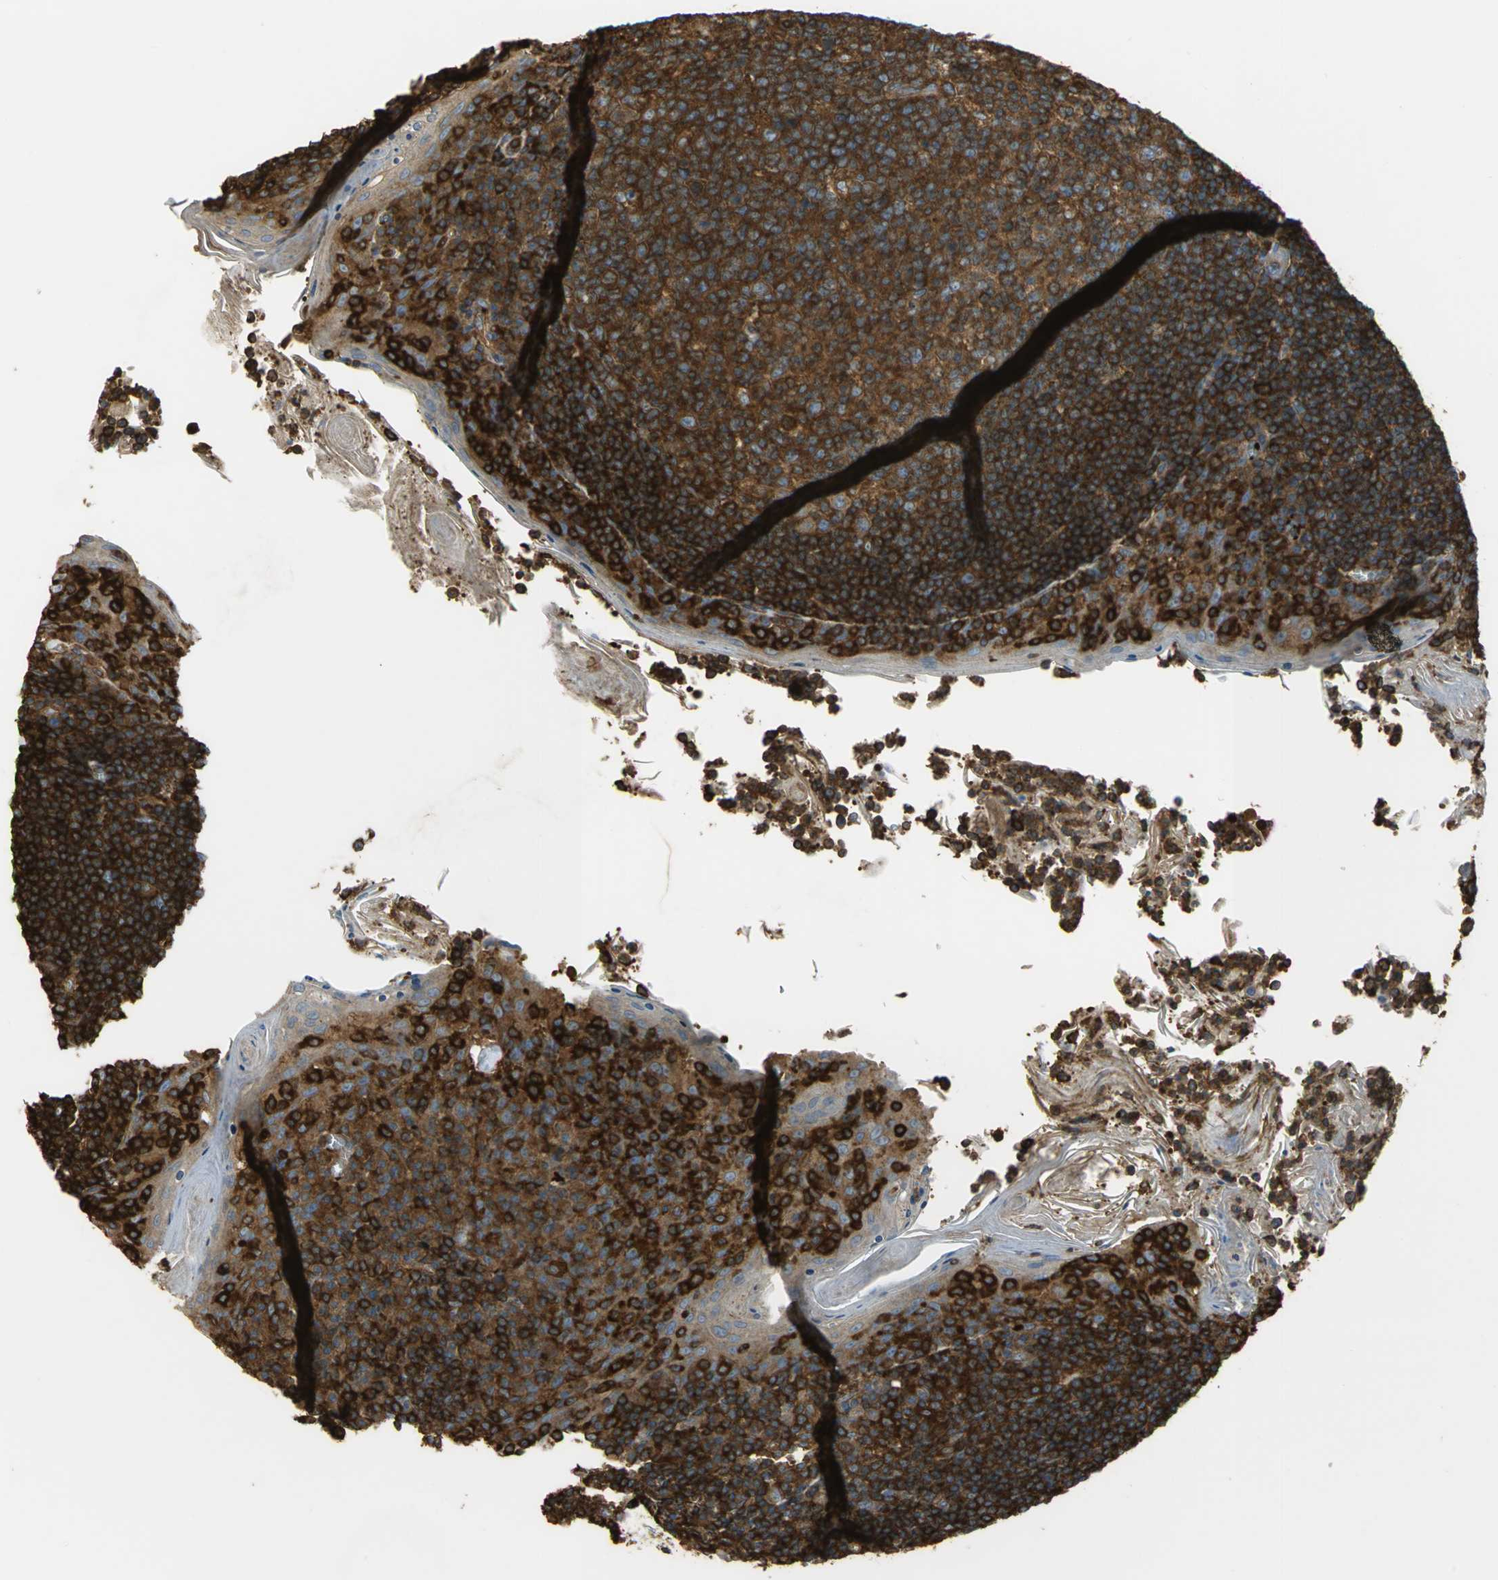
{"staining": {"intensity": "strong", "quantity": ">75%", "location": "cytoplasmic/membranous"}, "tissue": "tonsil", "cell_type": "Germinal center cells", "image_type": "normal", "snomed": [{"axis": "morphology", "description": "Normal tissue, NOS"}, {"axis": "topography", "description": "Tonsil"}], "caption": "High-magnification brightfield microscopy of normal tonsil stained with DAB (3,3'-diaminobenzidine) (brown) and counterstained with hematoxylin (blue). germinal center cells exhibit strong cytoplasmic/membranous positivity is identified in about>75% of cells.", "gene": "TLN1", "patient": {"sex": "male", "age": 31}}